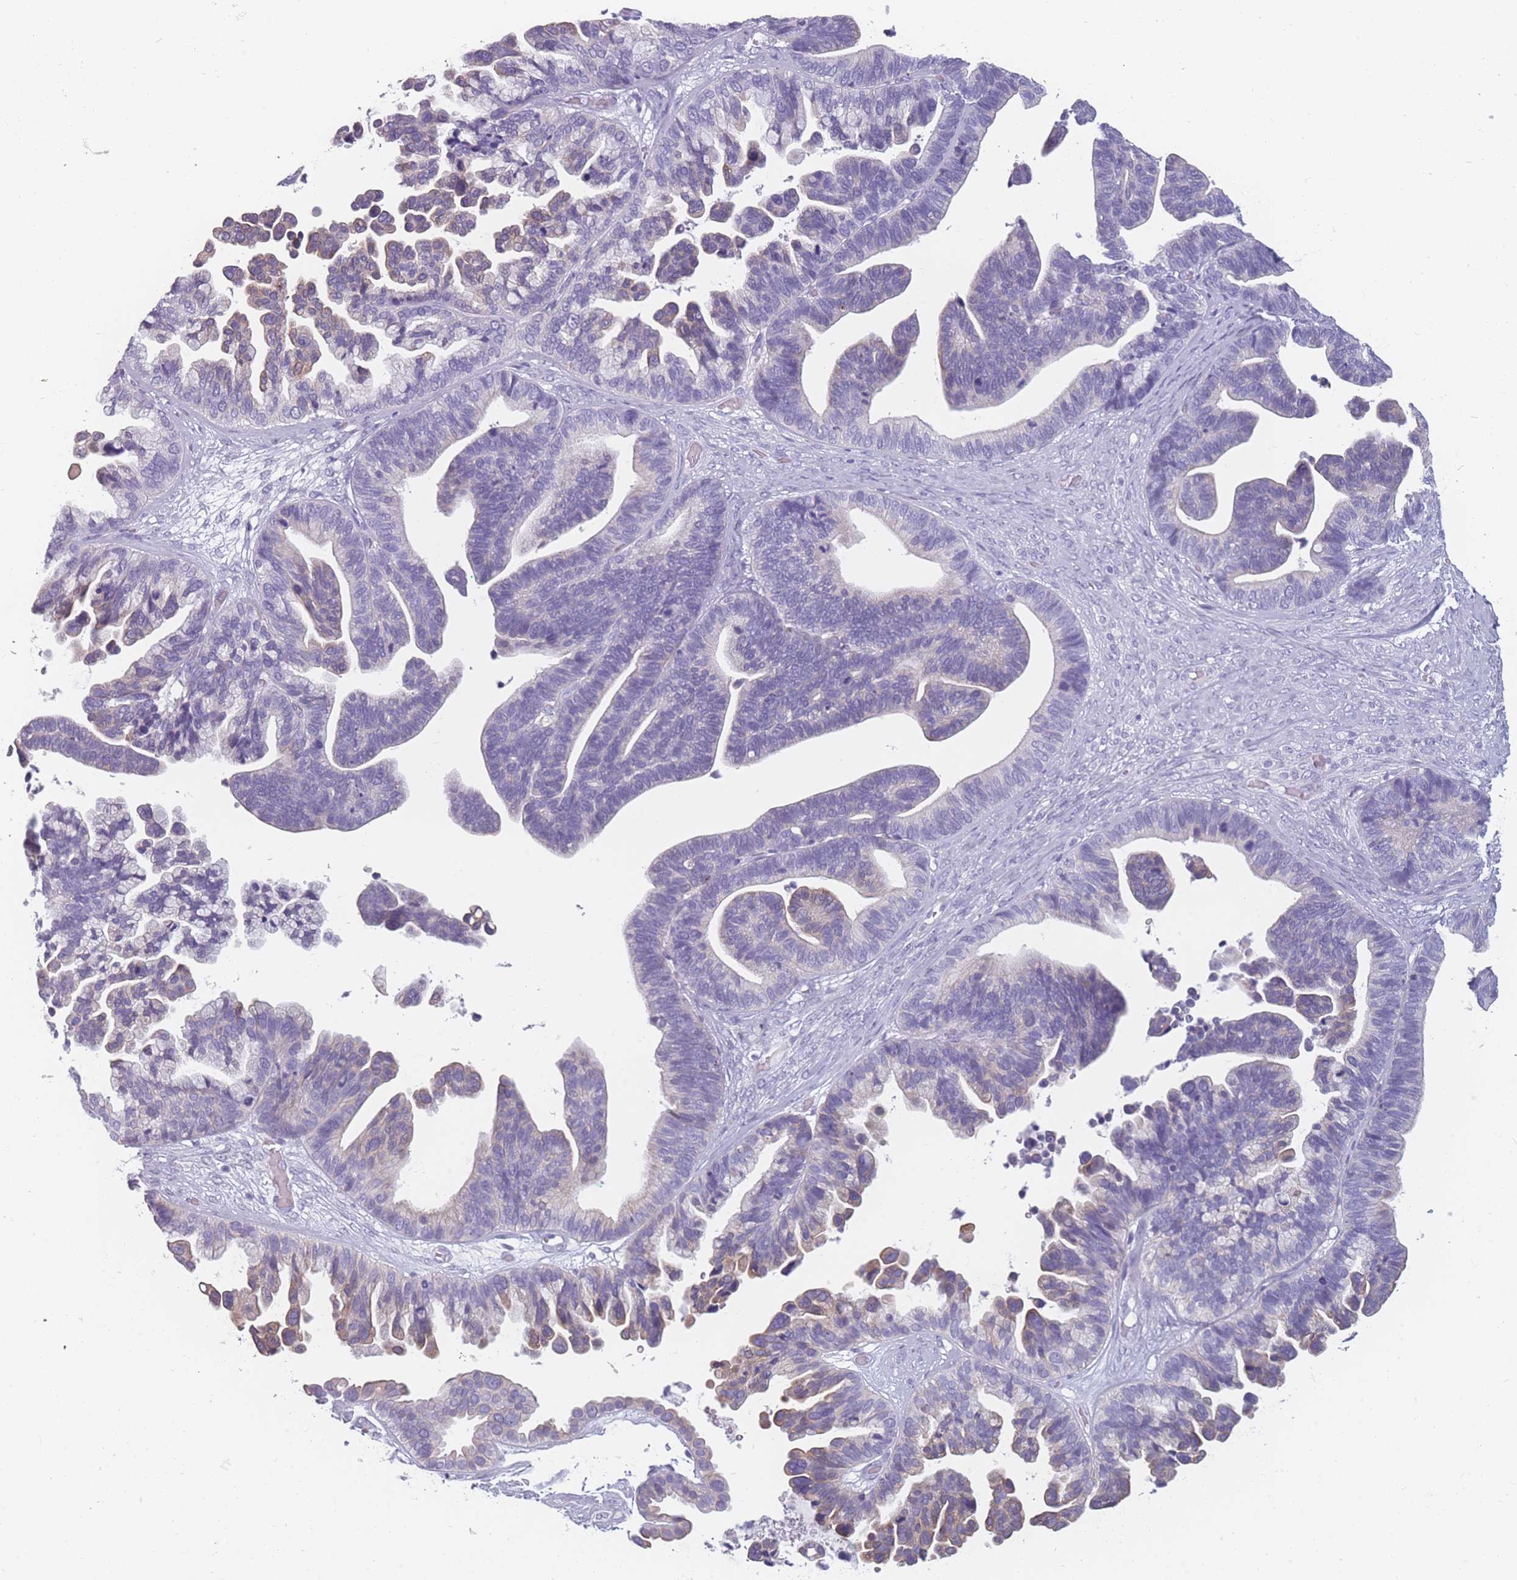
{"staining": {"intensity": "weak", "quantity": "<25%", "location": "cytoplasmic/membranous"}, "tissue": "ovarian cancer", "cell_type": "Tumor cells", "image_type": "cancer", "snomed": [{"axis": "morphology", "description": "Cystadenocarcinoma, serous, NOS"}, {"axis": "topography", "description": "Ovary"}], "caption": "Tumor cells are negative for protein expression in human serous cystadenocarcinoma (ovarian). The staining is performed using DAB (3,3'-diaminobenzidine) brown chromogen with nuclei counter-stained in using hematoxylin.", "gene": "PPFIA3", "patient": {"sex": "female", "age": 56}}